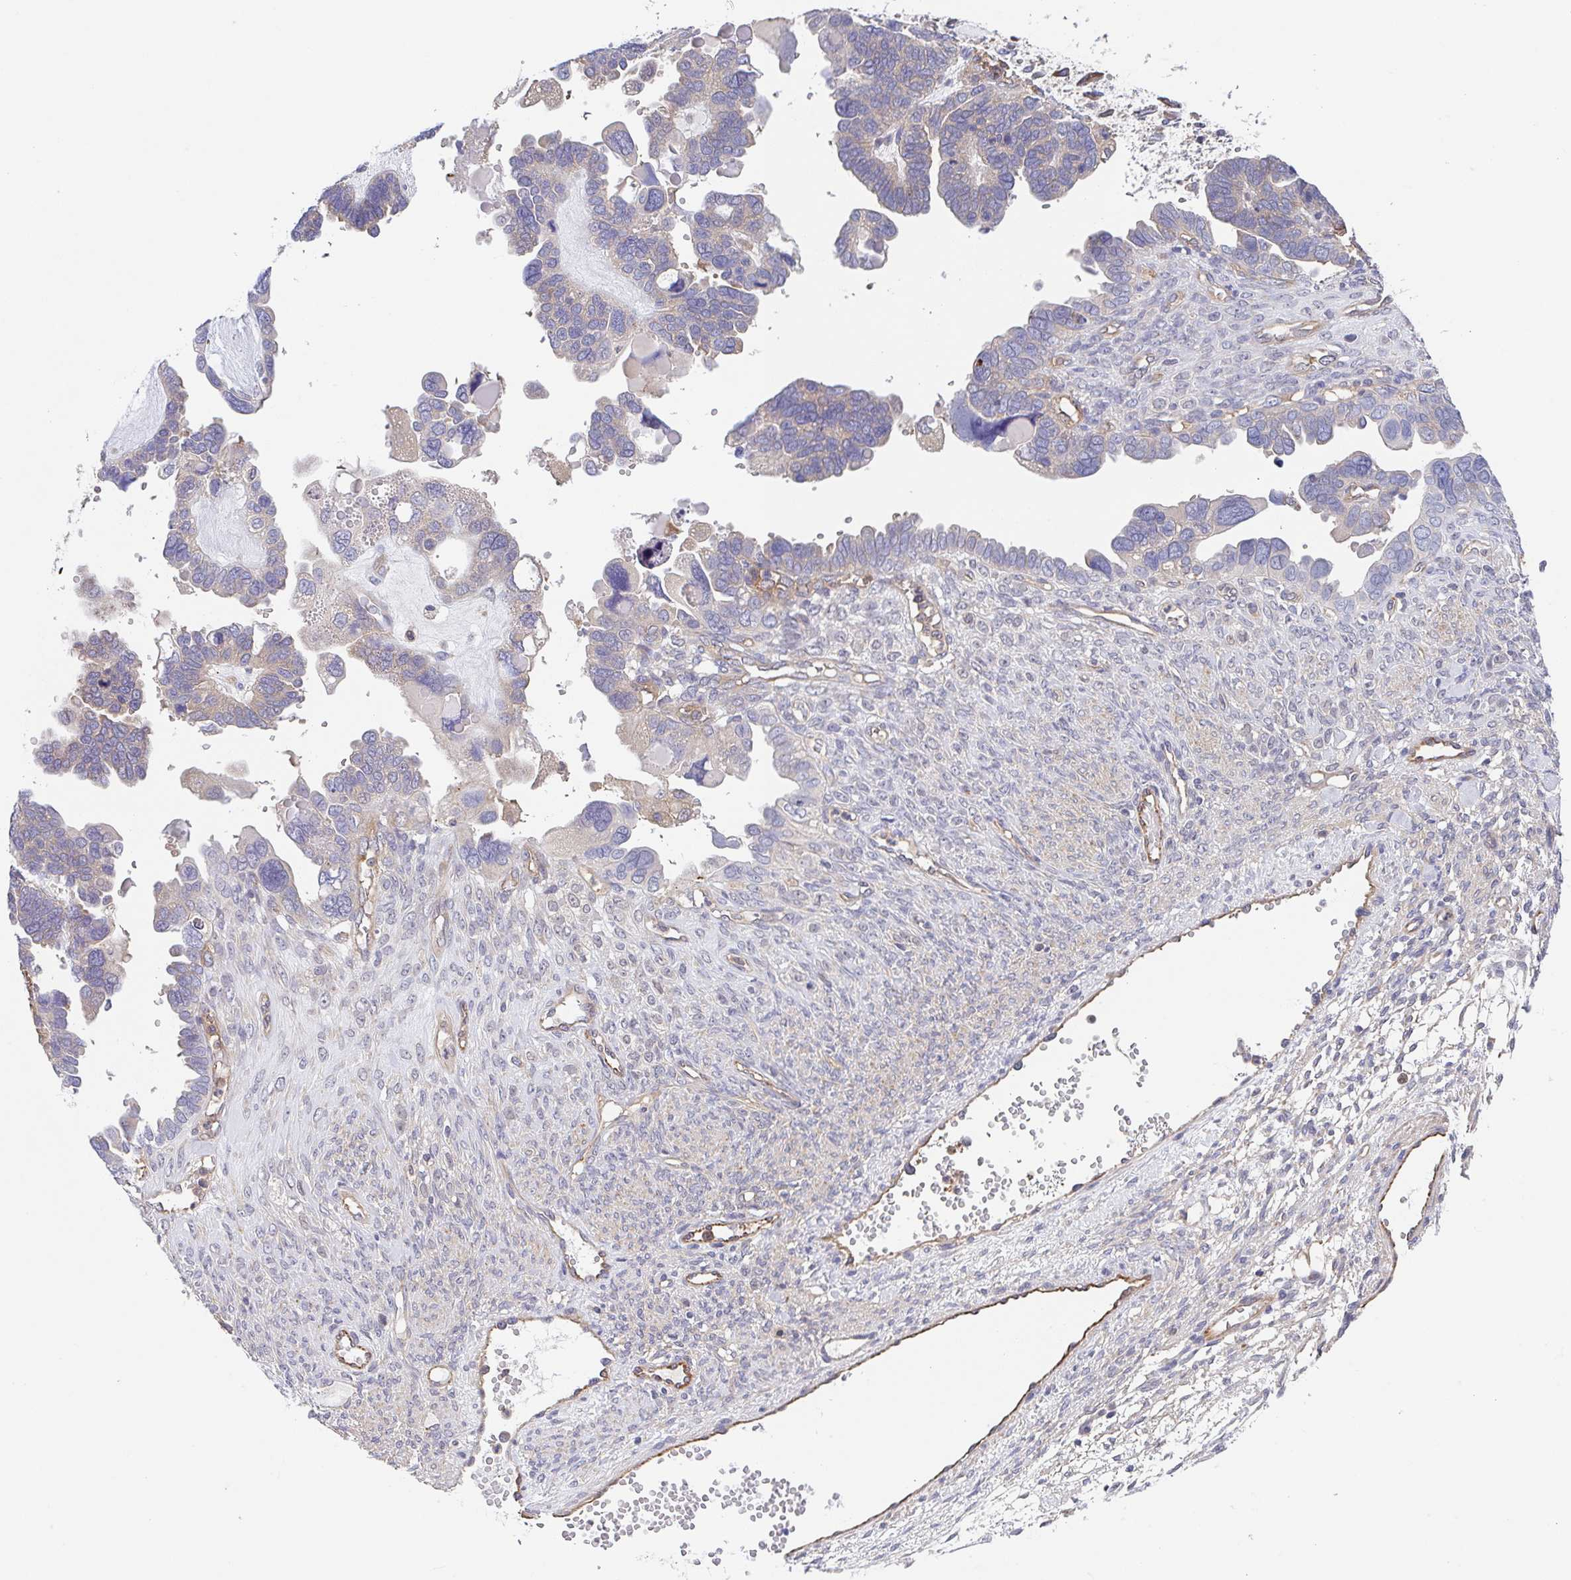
{"staining": {"intensity": "weak", "quantity": "<25%", "location": "cytoplasmic/membranous"}, "tissue": "ovarian cancer", "cell_type": "Tumor cells", "image_type": "cancer", "snomed": [{"axis": "morphology", "description": "Cystadenocarcinoma, serous, NOS"}, {"axis": "topography", "description": "Ovary"}], "caption": "IHC of human ovarian serous cystadenocarcinoma shows no expression in tumor cells. (DAB immunohistochemistry with hematoxylin counter stain).", "gene": "TMEM229A", "patient": {"sex": "female", "age": 51}}